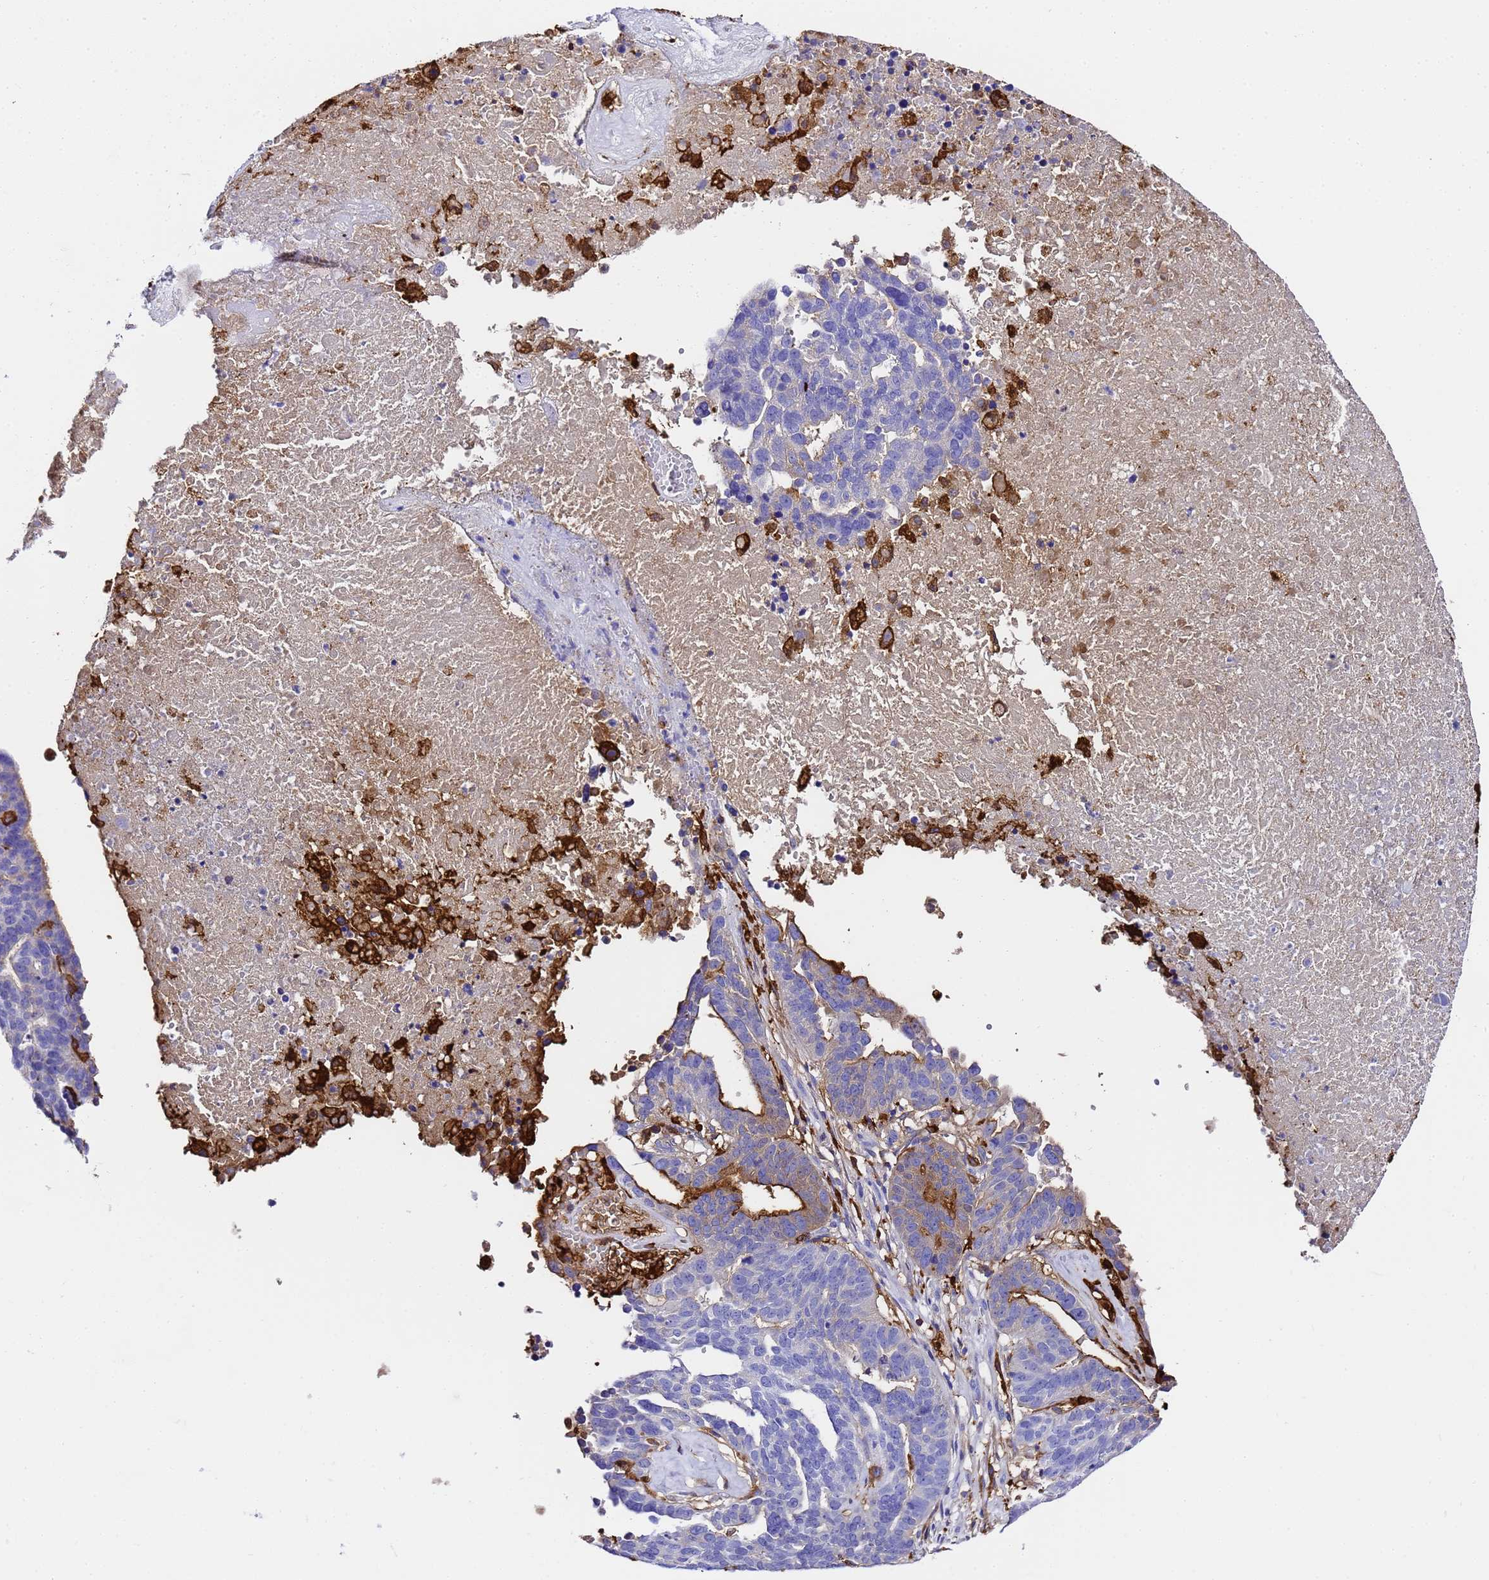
{"staining": {"intensity": "weak", "quantity": "<25%", "location": "cytoplasmic/membranous"}, "tissue": "ovarian cancer", "cell_type": "Tumor cells", "image_type": "cancer", "snomed": [{"axis": "morphology", "description": "Cystadenocarcinoma, serous, NOS"}, {"axis": "topography", "description": "Ovary"}], "caption": "A high-resolution histopathology image shows immunohistochemistry (IHC) staining of ovarian serous cystadenocarcinoma, which exhibits no significant expression in tumor cells.", "gene": "FTL", "patient": {"sex": "female", "age": 59}}